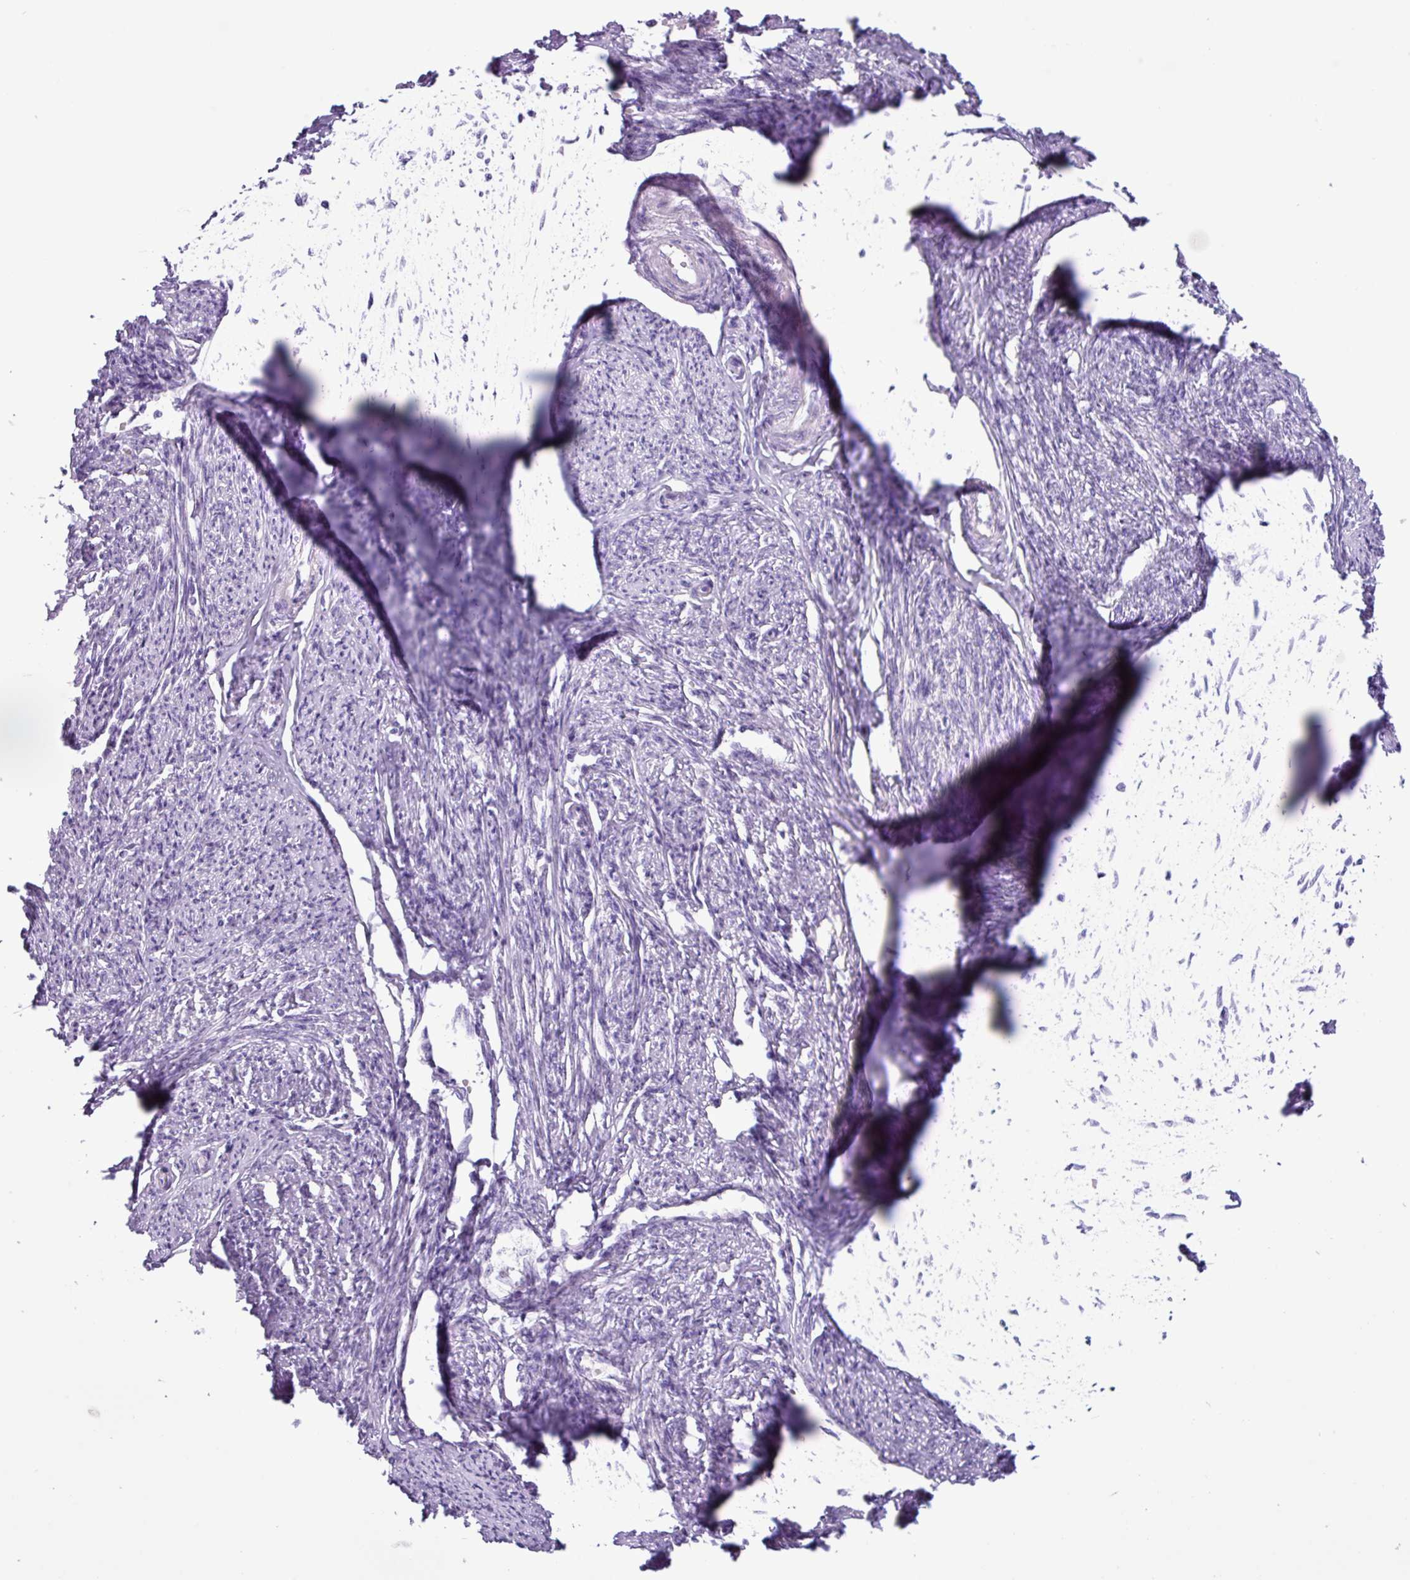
{"staining": {"intensity": "negative", "quantity": "none", "location": "none"}, "tissue": "smooth muscle", "cell_type": "Smooth muscle cells", "image_type": "normal", "snomed": [{"axis": "morphology", "description": "Normal tissue, NOS"}, {"axis": "topography", "description": "Smooth muscle"}, {"axis": "topography", "description": "Uterus"}], "caption": "Immunohistochemistry (IHC) micrograph of normal smooth muscle: human smooth muscle stained with DAB displays no significant protein positivity in smooth muscle cells. (Stains: DAB immunohistochemistry (IHC) with hematoxylin counter stain, Microscopy: brightfield microscopy at high magnification).", "gene": "CYSTM1", "patient": {"sex": "female", "age": 59}}